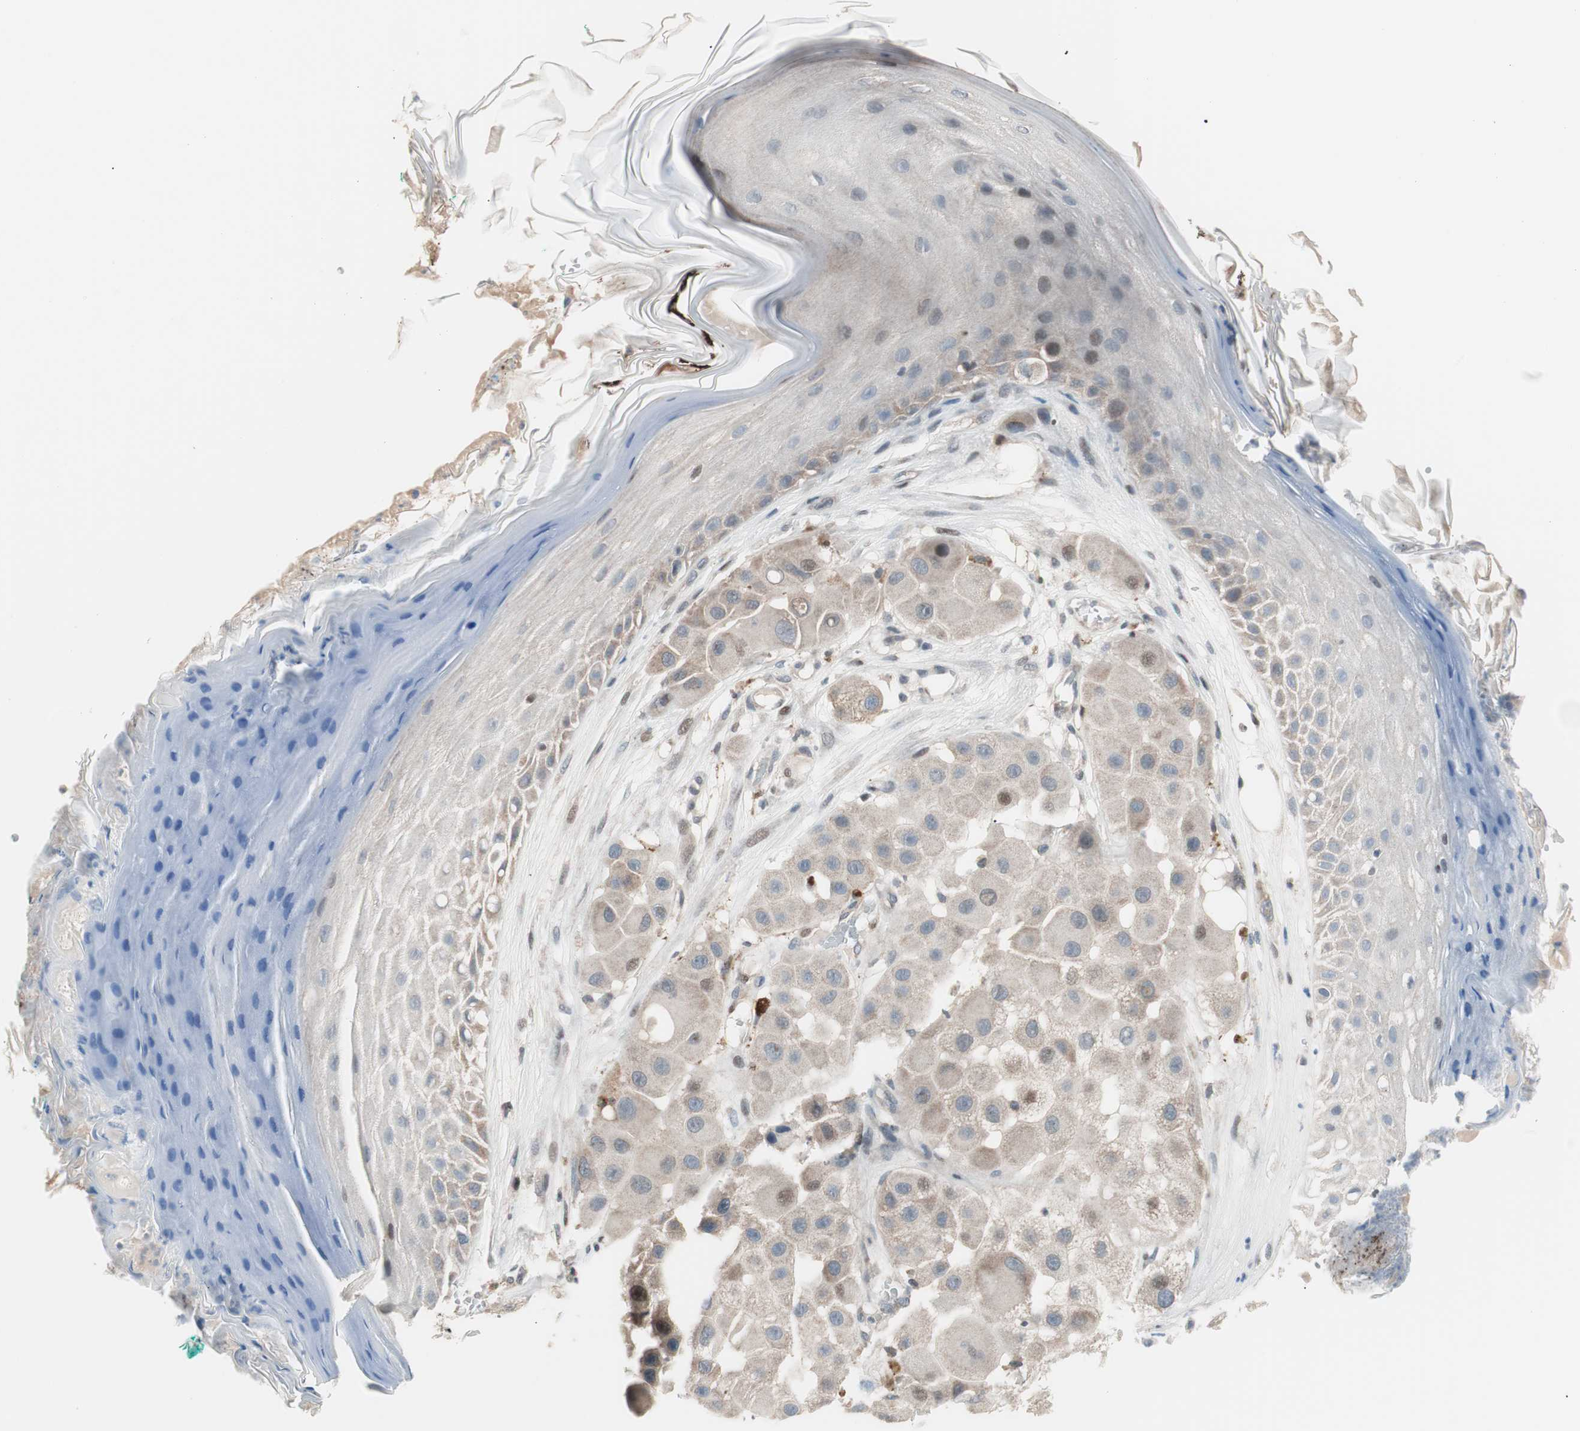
{"staining": {"intensity": "negative", "quantity": "none", "location": "none"}, "tissue": "melanoma", "cell_type": "Tumor cells", "image_type": "cancer", "snomed": [{"axis": "morphology", "description": "Malignant melanoma, NOS"}, {"axis": "topography", "description": "Skin"}], "caption": "This is an IHC photomicrograph of human melanoma. There is no positivity in tumor cells.", "gene": "POLH", "patient": {"sex": "female", "age": 81}}